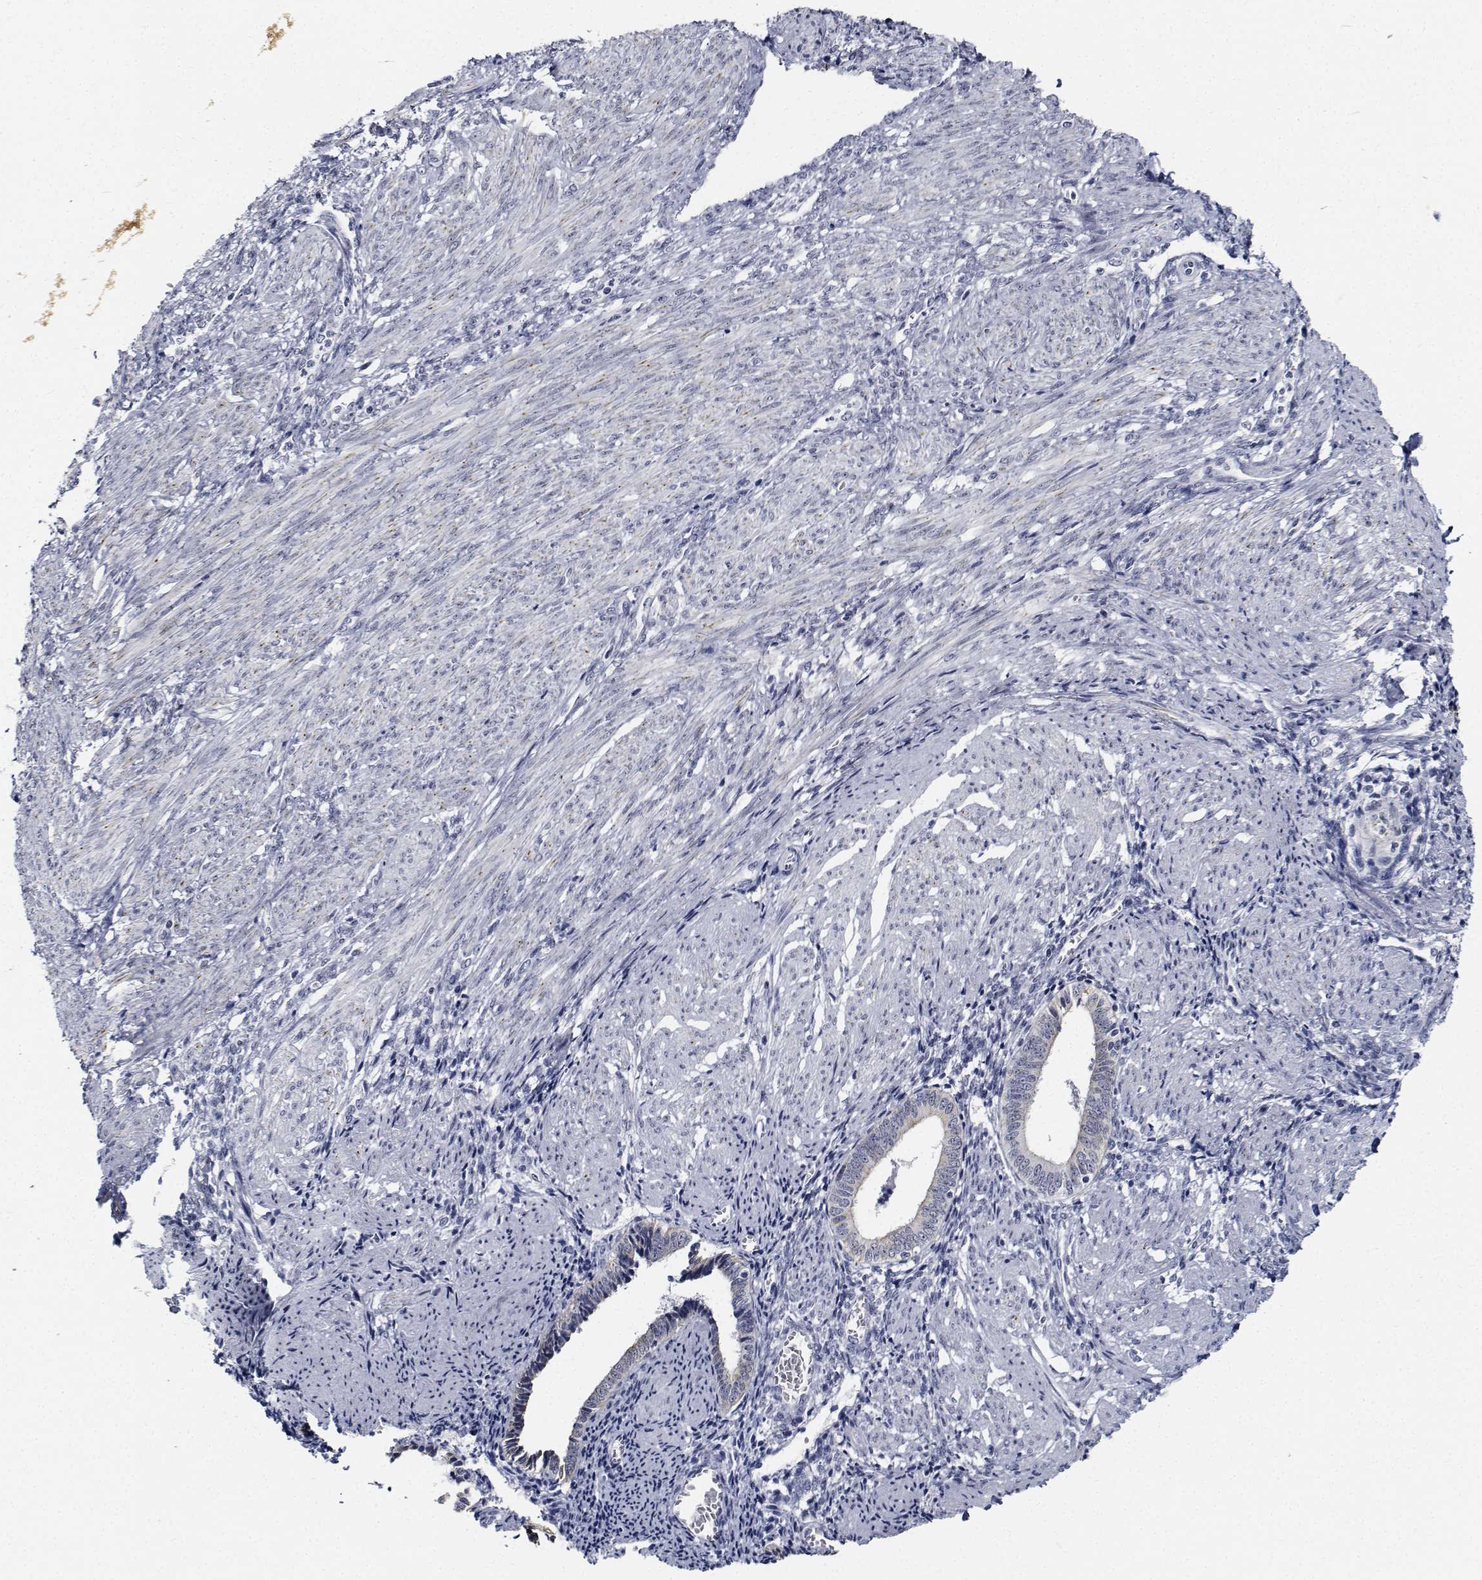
{"staining": {"intensity": "negative", "quantity": "none", "location": "none"}, "tissue": "endometrium", "cell_type": "Cells in endometrial stroma", "image_type": "normal", "snomed": [{"axis": "morphology", "description": "Normal tissue, NOS"}, {"axis": "topography", "description": "Endometrium"}], "caption": "A high-resolution histopathology image shows immunohistochemistry (IHC) staining of benign endometrium, which shows no significant staining in cells in endometrial stroma.", "gene": "NVL", "patient": {"sex": "female", "age": 42}}